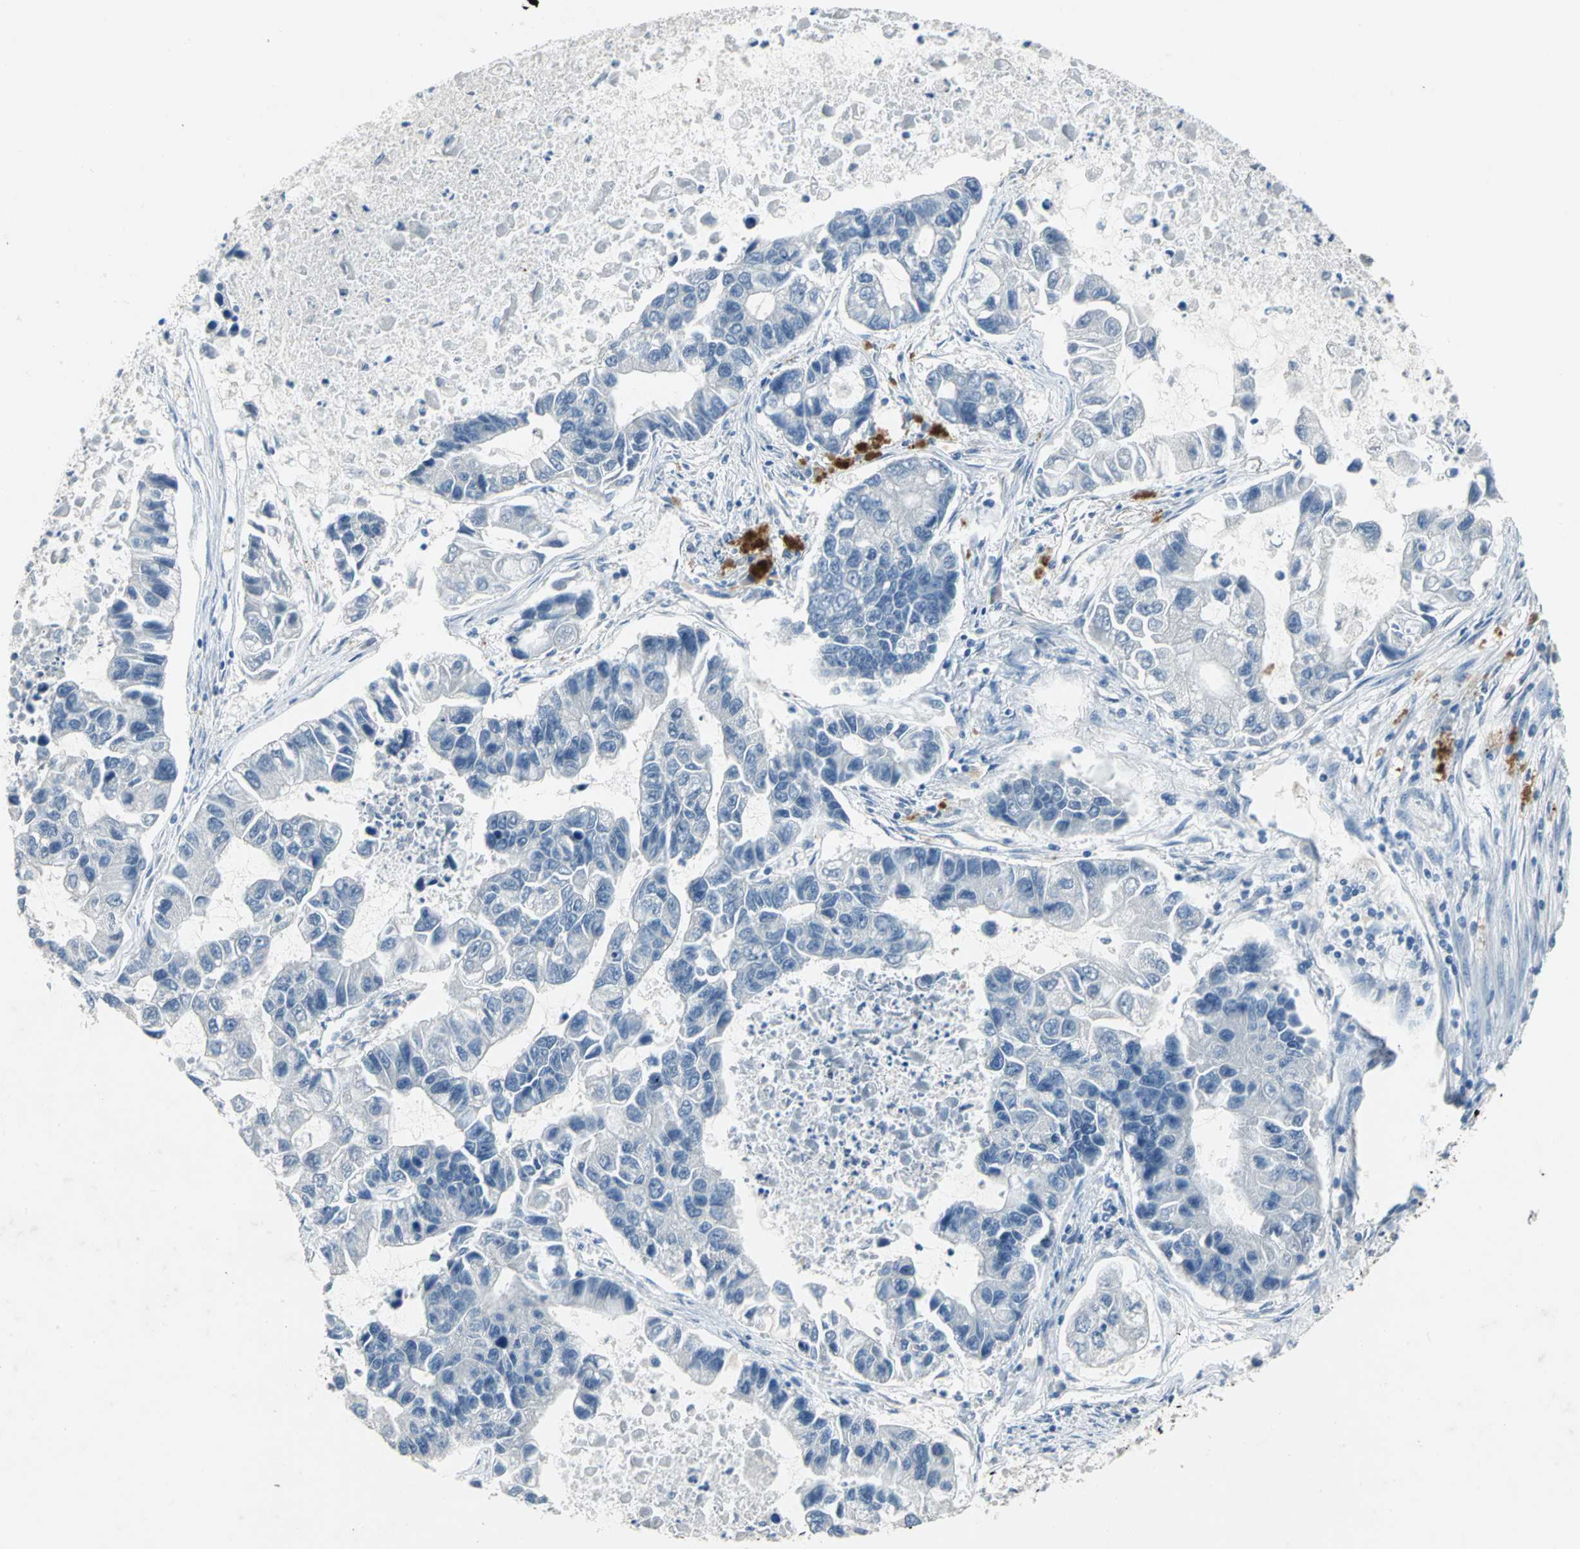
{"staining": {"intensity": "negative", "quantity": "none", "location": "none"}, "tissue": "lung cancer", "cell_type": "Tumor cells", "image_type": "cancer", "snomed": [{"axis": "morphology", "description": "Adenocarcinoma, NOS"}, {"axis": "topography", "description": "Lung"}], "caption": "Lung cancer was stained to show a protein in brown. There is no significant expression in tumor cells. The staining is performed using DAB brown chromogen with nuclei counter-stained in using hematoxylin.", "gene": "PTGDS", "patient": {"sex": "female", "age": 51}}